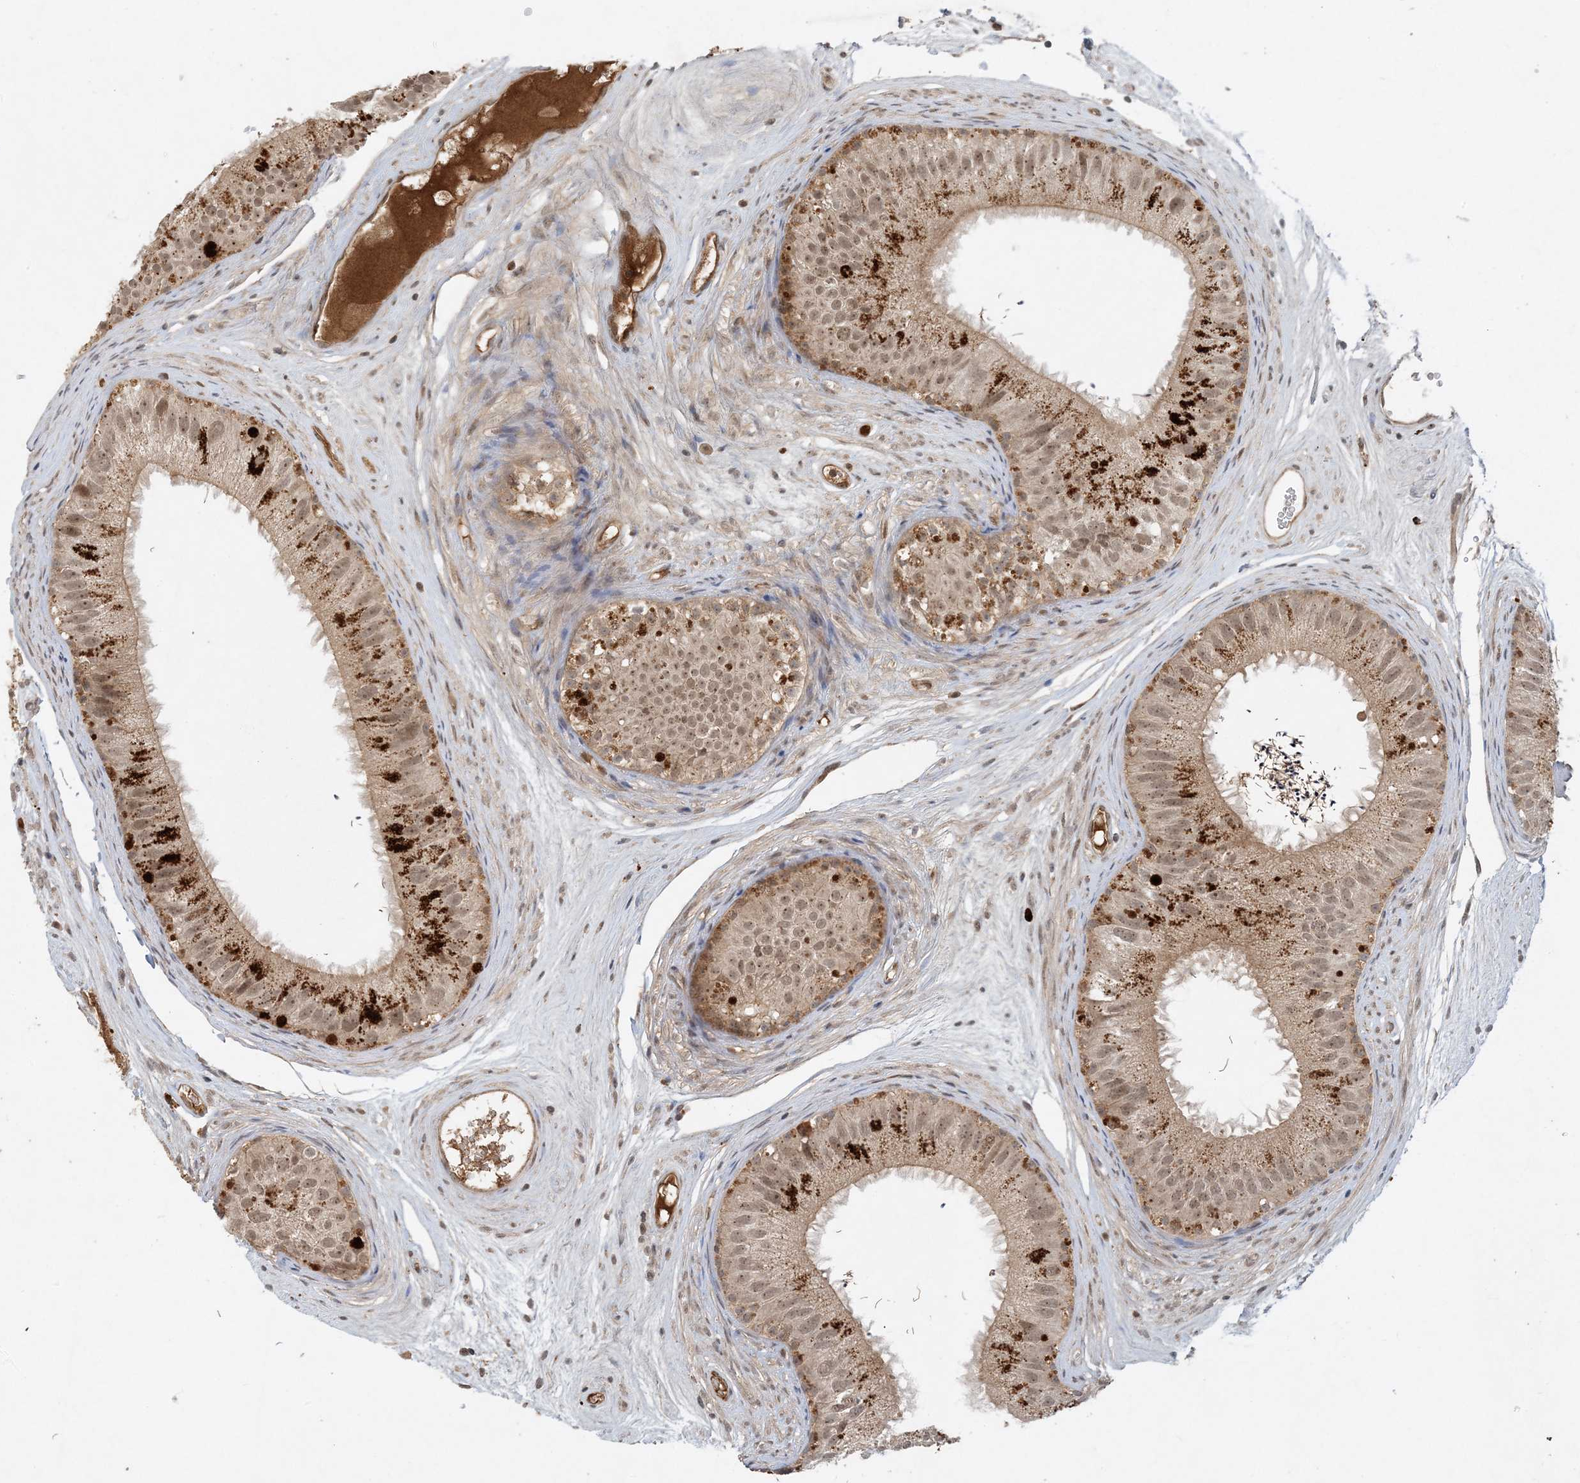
{"staining": {"intensity": "weak", "quantity": "25%-75%", "location": "cytoplasmic/membranous,nuclear"}, "tissue": "epididymis", "cell_type": "Glandular cells", "image_type": "normal", "snomed": [{"axis": "morphology", "description": "Normal tissue, NOS"}, {"axis": "topography", "description": "Epididymis"}], "caption": "Protein analysis of normal epididymis displays weak cytoplasmic/membranous,nuclear positivity in about 25%-75% of glandular cells.", "gene": "ZCCHC4", "patient": {"sex": "male", "age": 77}}